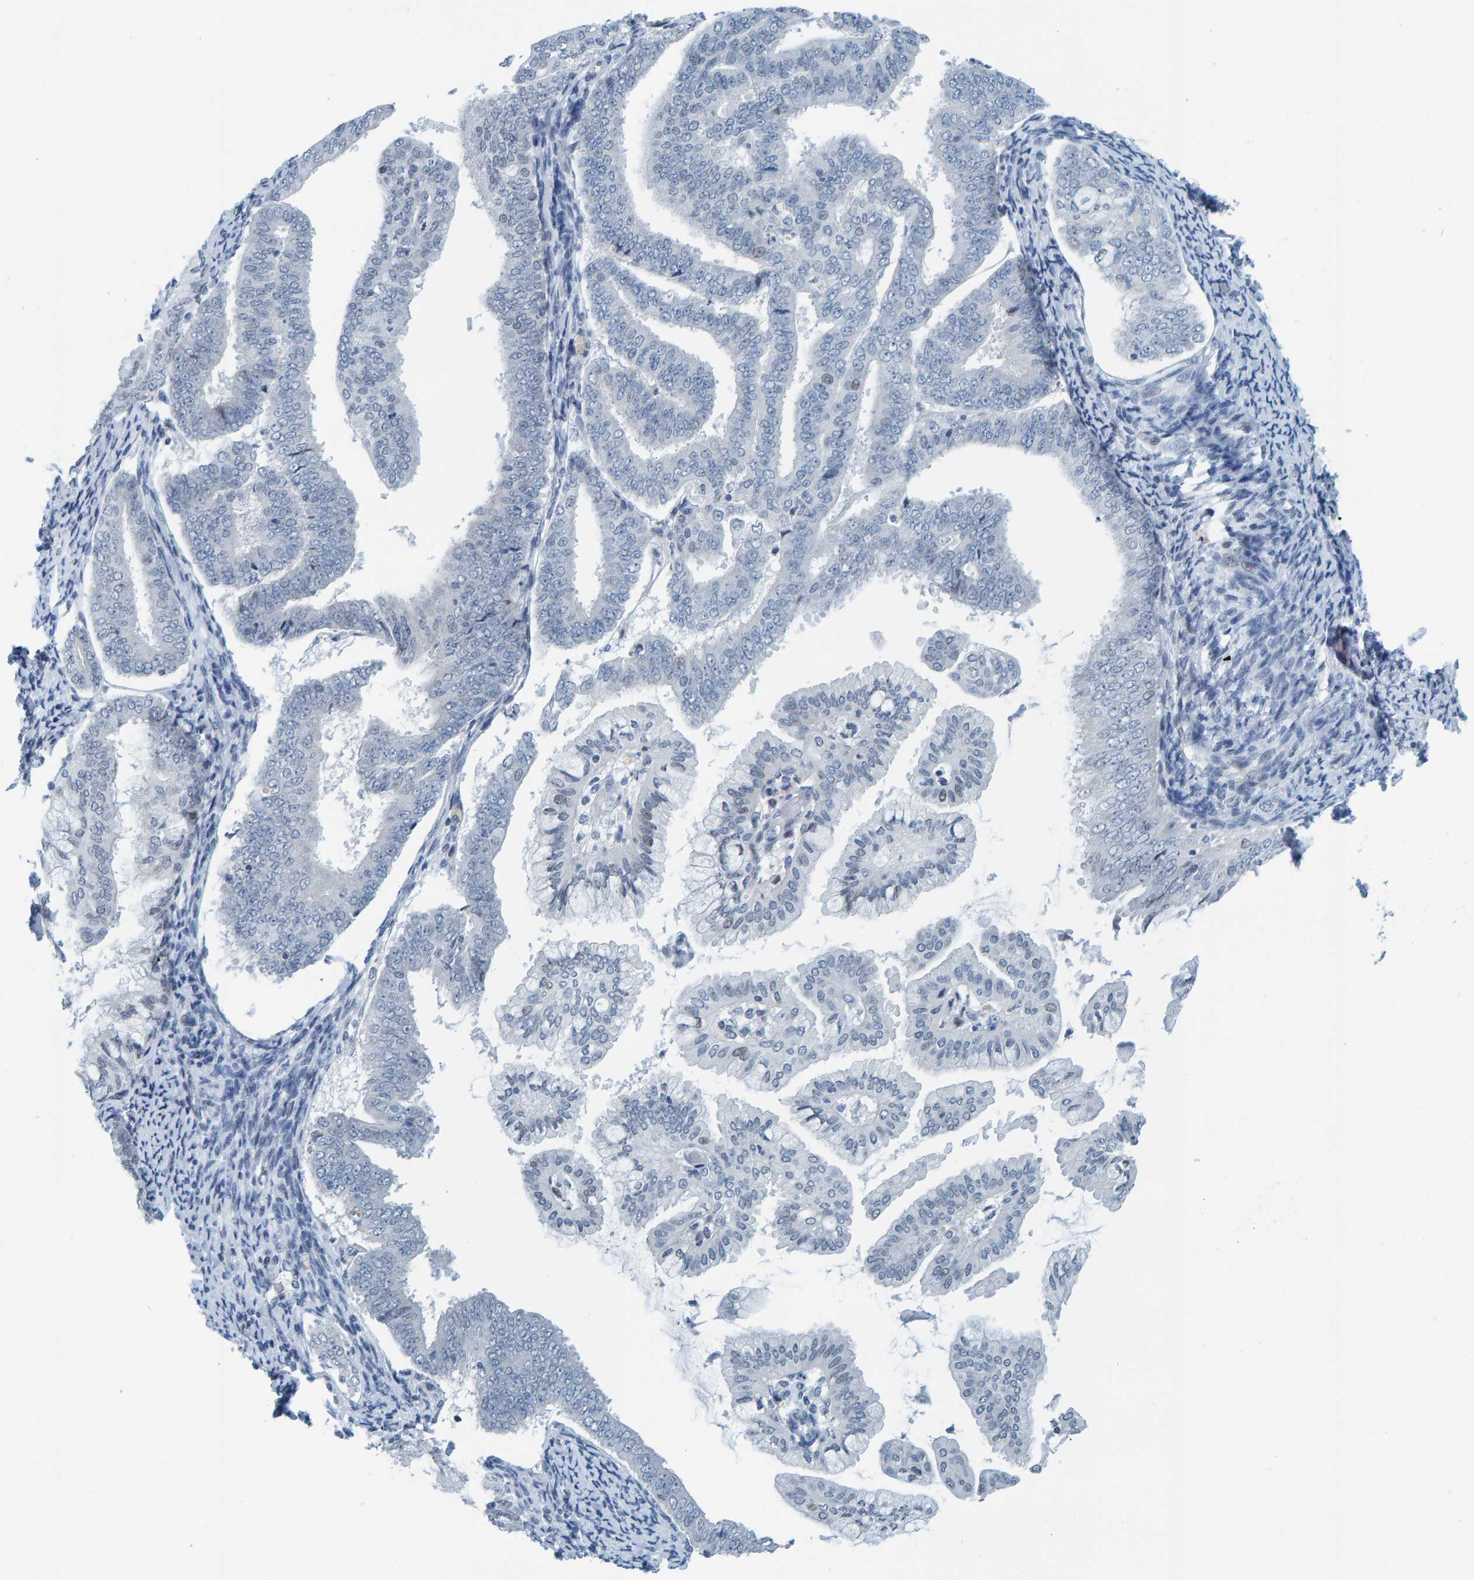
{"staining": {"intensity": "negative", "quantity": "none", "location": "none"}, "tissue": "endometrial cancer", "cell_type": "Tumor cells", "image_type": "cancer", "snomed": [{"axis": "morphology", "description": "Adenocarcinoma, NOS"}, {"axis": "topography", "description": "Endometrium"}], "caption": "Immunohistochemistry (IHC) micrograph of endometrial adenocarcinoma stained for a protein (brown), which exhibits no staining in tumor cells.", "gene": "CNP", "patient": {"sex": "female", "age": 63}}